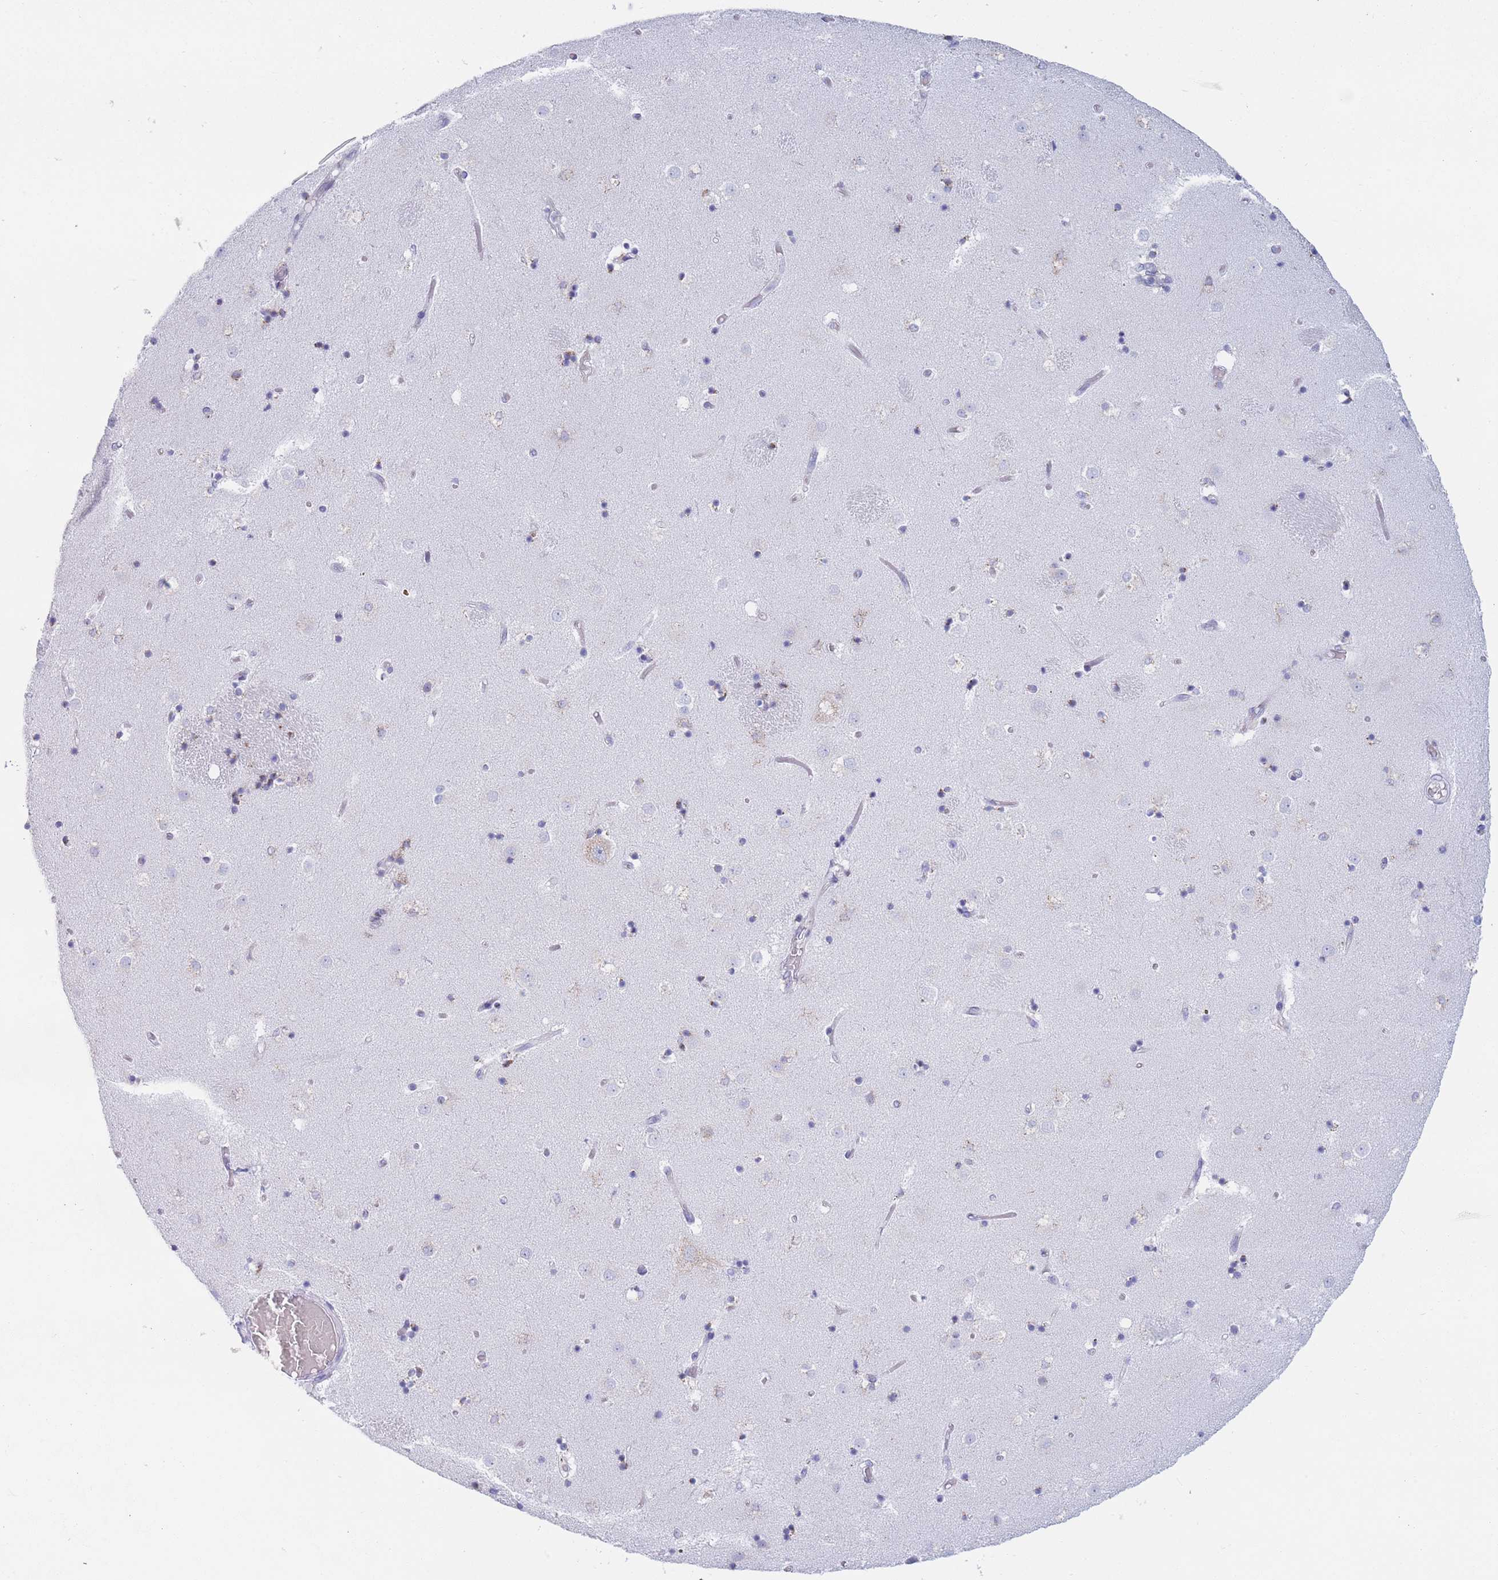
{"staining": {"intensity": "negative", "quantity": "none", "location": "none"}, "tissue": "caudate", "cell_type": "Glial cells", "image_type": "normal", "snomed": [{"axis": "morphology", "description": "Normal tissue, NOS"}, {"axis": "topography", "description": "Lateral ventricle wall"}], "caption": "Benign caudate was stained to show a protein in brown. There is no significant expression in glial cells. The staining is performed using DAB brown chromogen with nuclei counter-stained in using hematoxylin.", "gene": "MRPL30", "patient": {"sex": "female", "age": 52}}